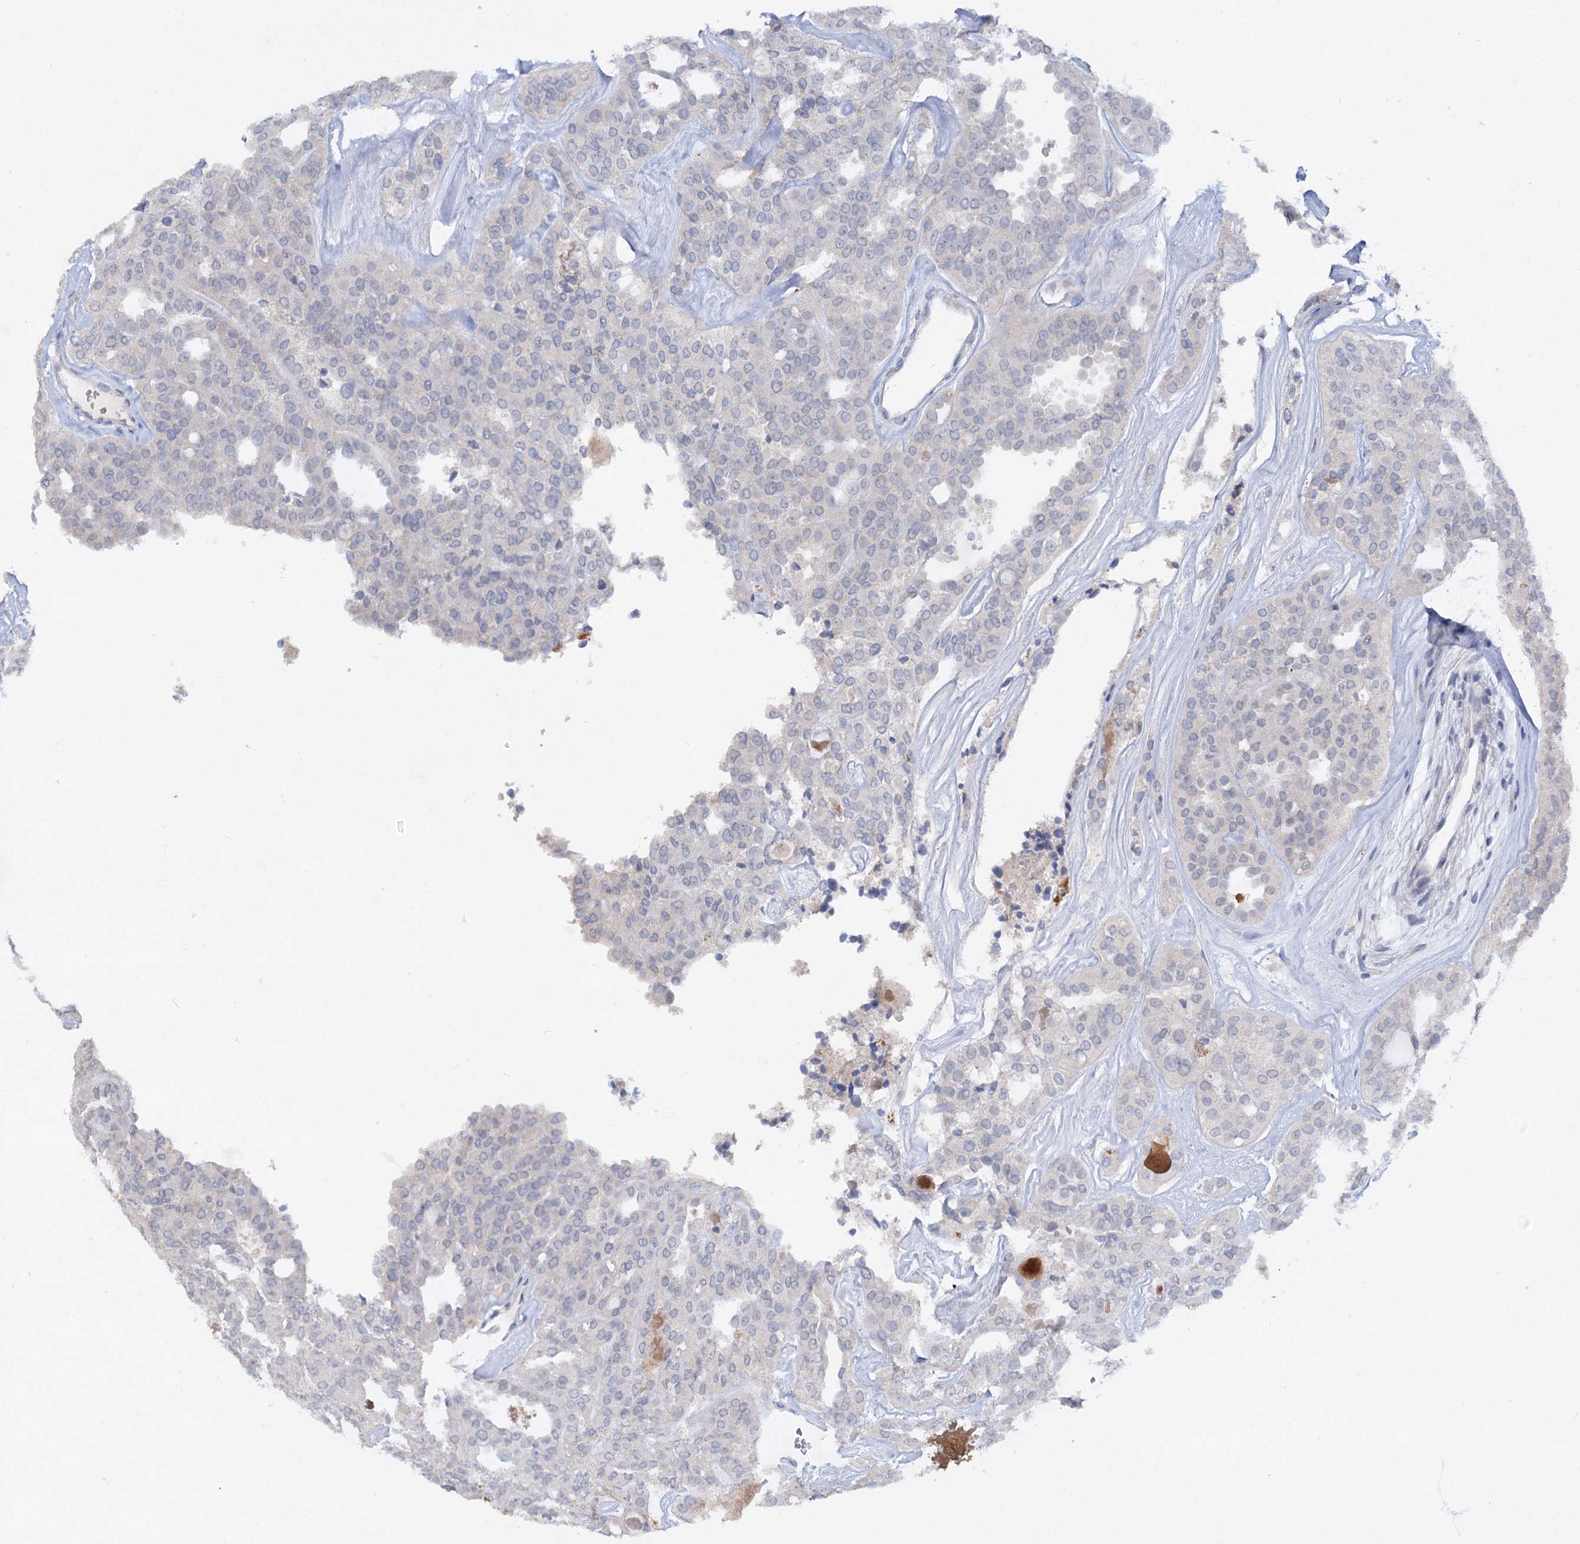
{"staining": {"intensity": "negative", "quantity": "none", "location": "none"}, "tissue": "thyroid cancer", "cell_type": "Tumor cells", "image_type": "cancer", "snomed": [{"axis": "morphology", "description": "Follicular adenoma carcinoma, NOS"}, {"axis": "topography", "description": "Thyroid gland"}], "caption": "Thyroid cancer stained for a protein using IHC demonstrates no staining tumor cells.", "gene": "ATP4A", "patient": {"sex": "male", "age": 75}}